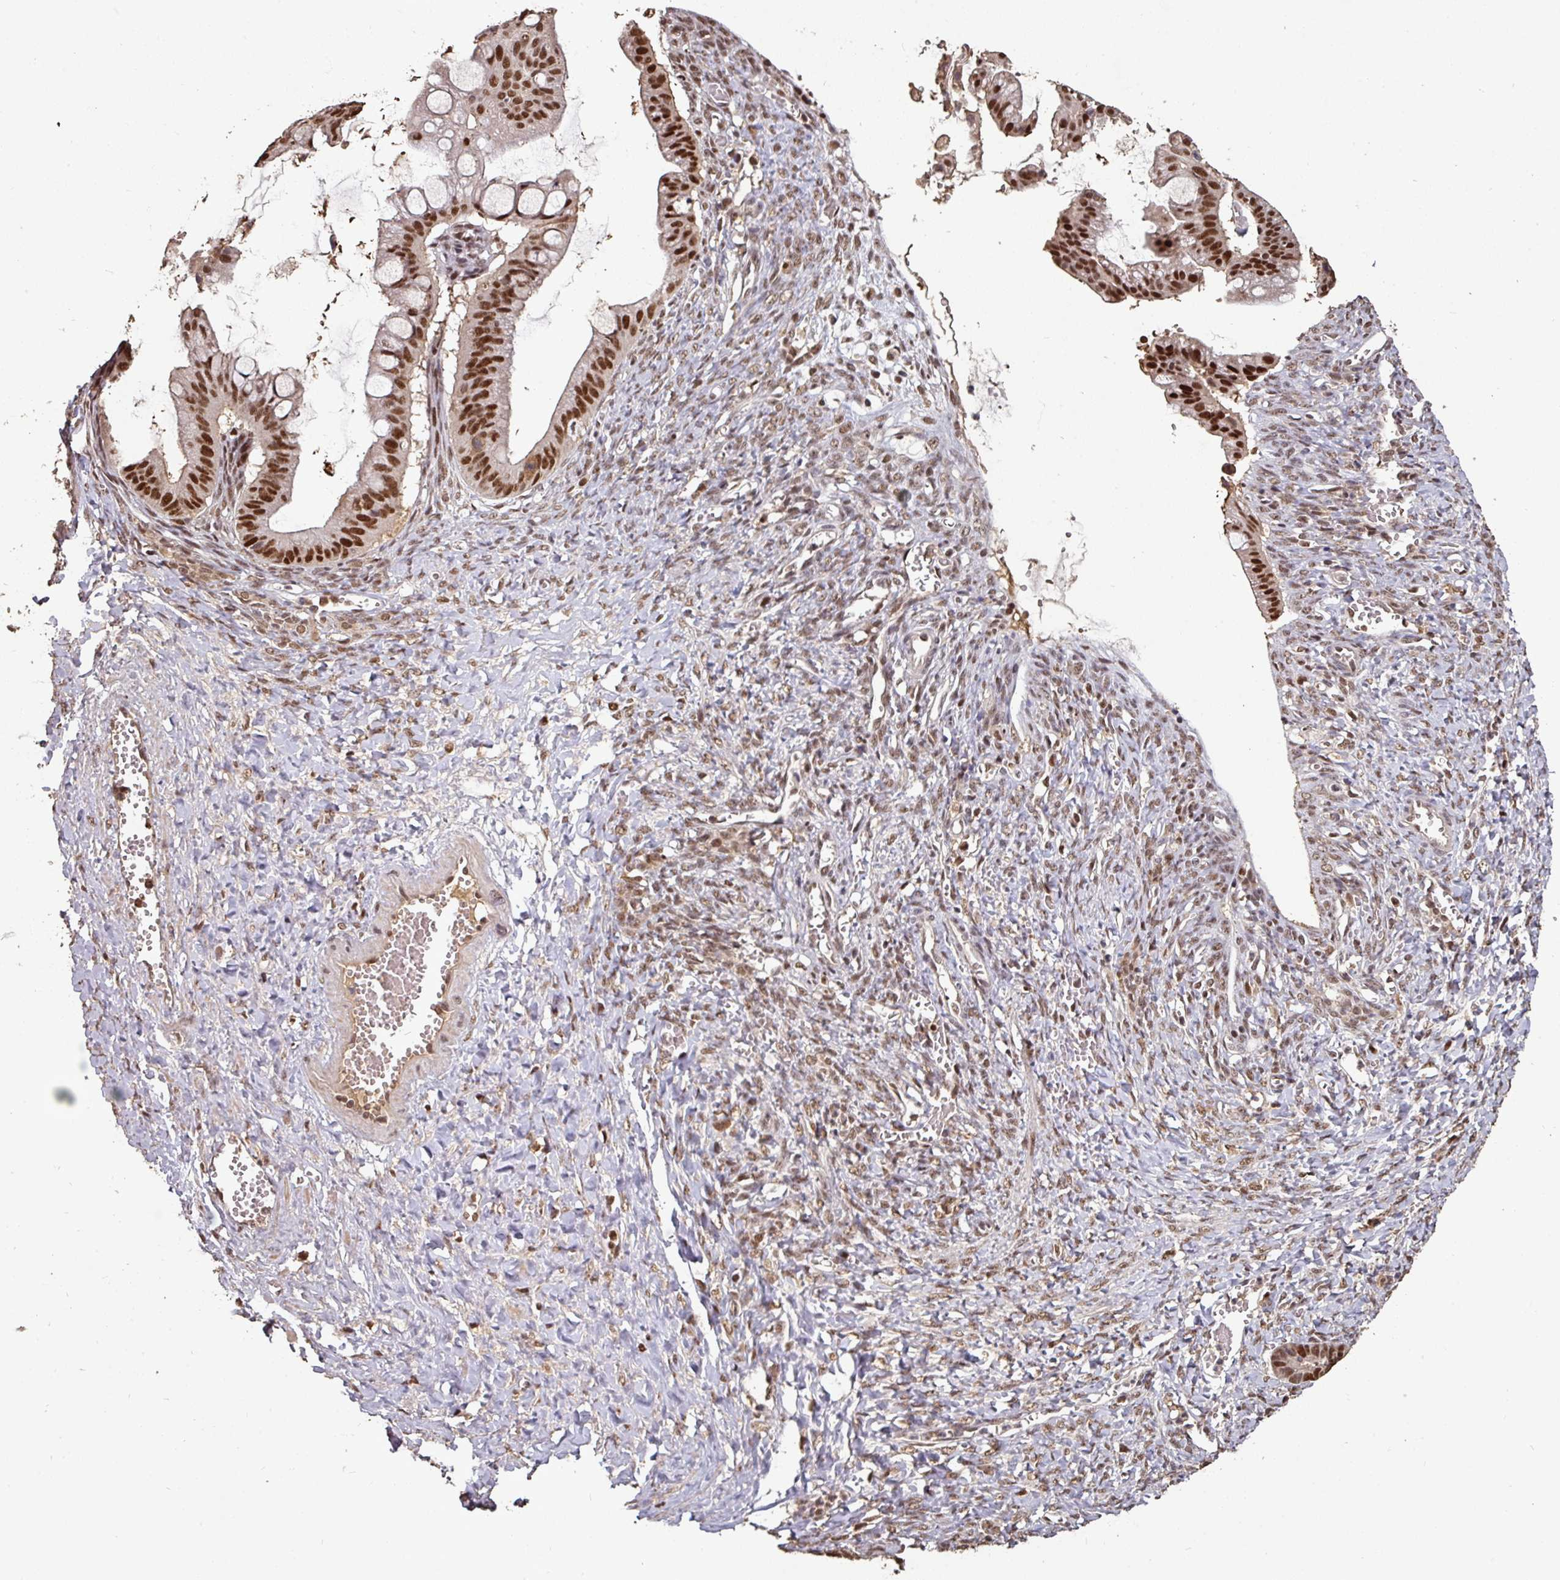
{"staining": {"intensity": "strong", "quantity": ">75%", "location": "nuclear"}, "tissue": "ovarian cancer", "cell_type": "Tumor cells", "image_type": "cancer", "snomed": [{"axis": "morphology", "description": "Cystadenocarcinoma, mucinous, NOS"}, {"axis": "topography", "description": "Ovary"}], "caption": "Immunohistochemistry (IHC) photomicrograph of neoplastic tissue: ovarian cancer (mucinous cystadenocarcinoma) stained using IHC shows high levels of strong protein expression localized specifically in the nuclear of tumor cells, appearing as a nuclear brown color.", "gene": "POLD1", "patient": {"sex": "female", "age": 73}}